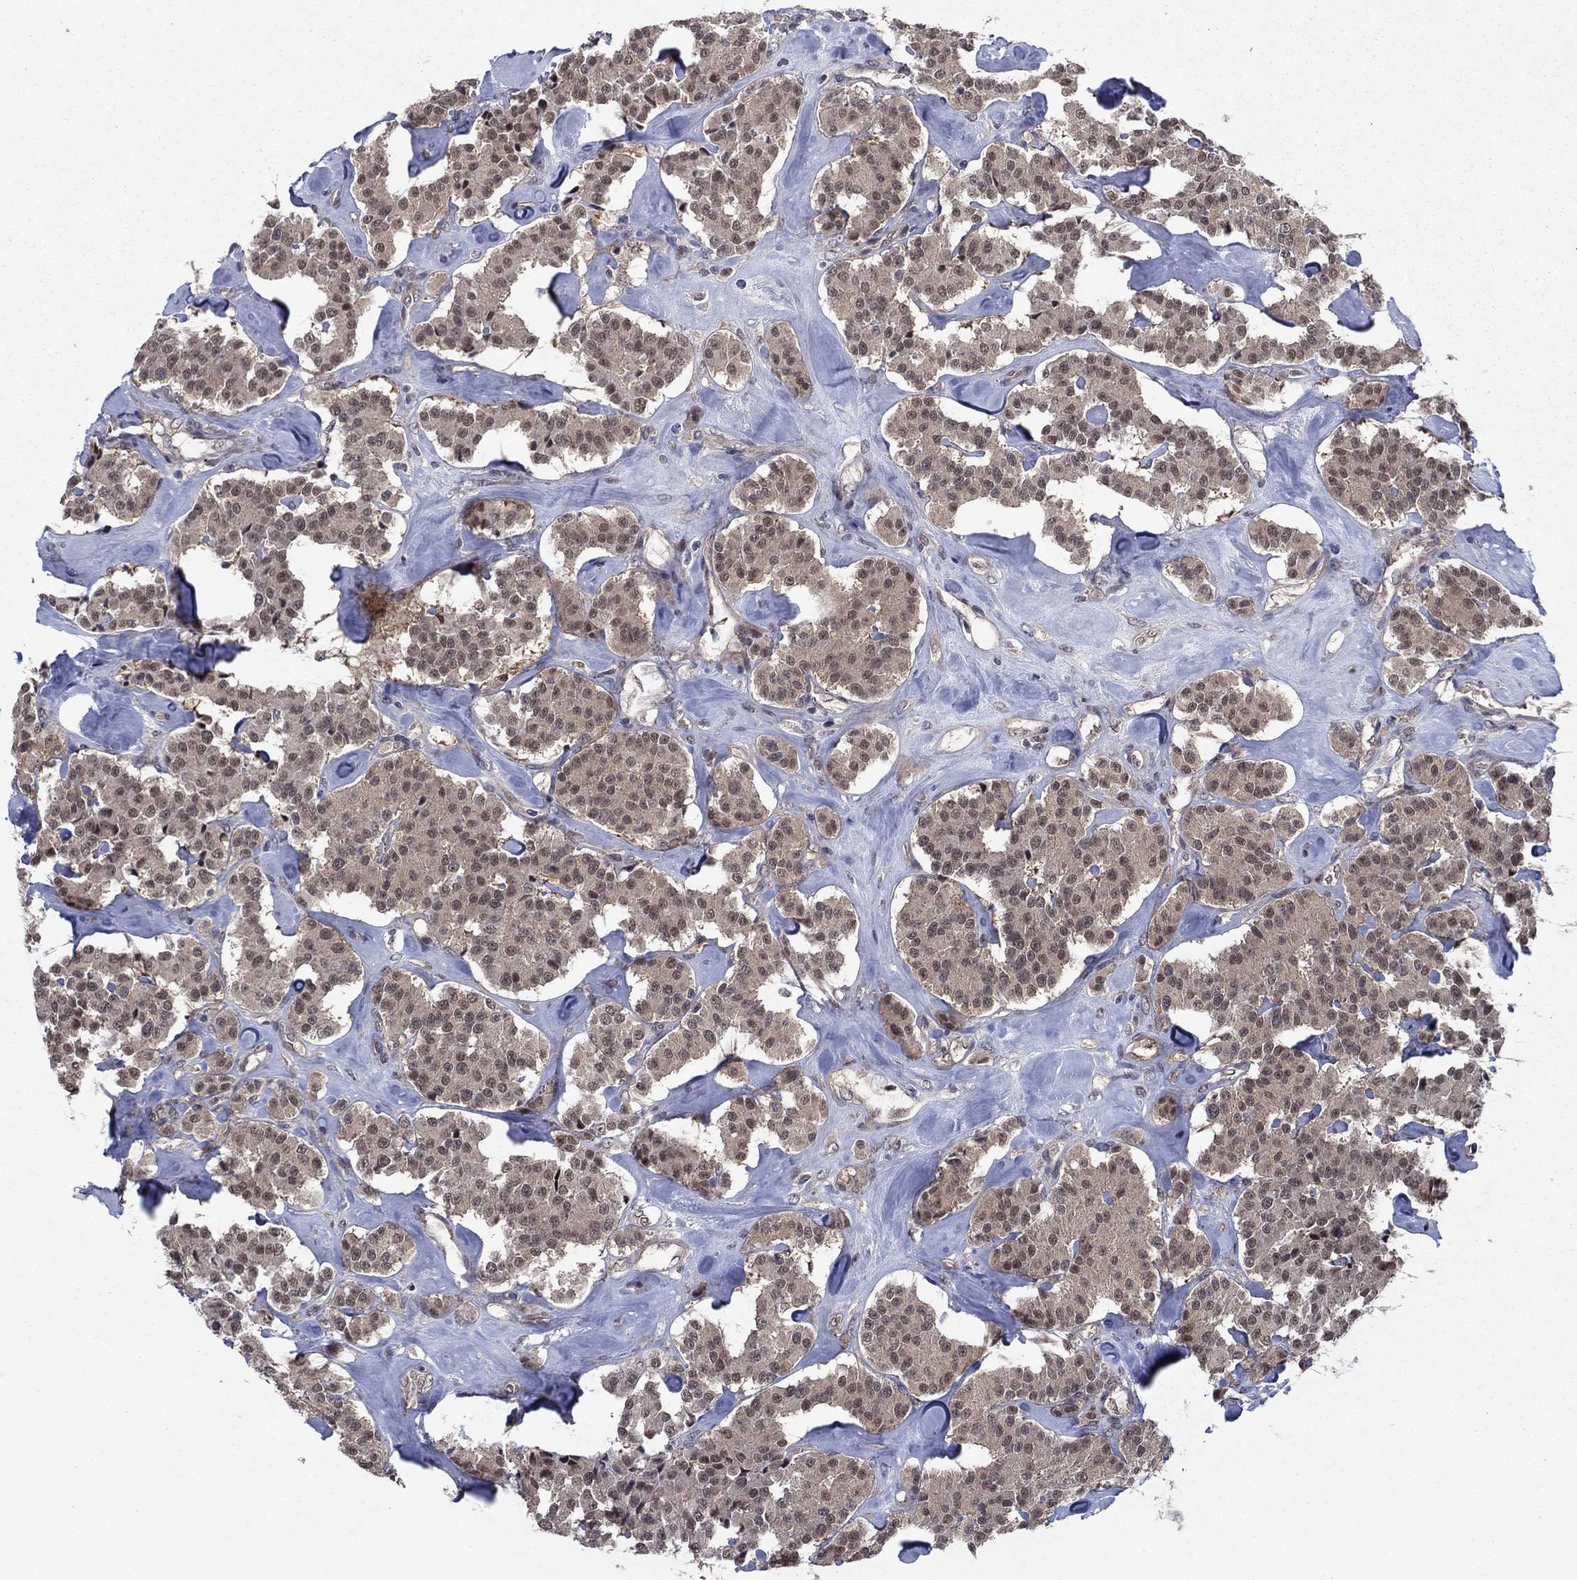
{"staining": {"intensity": "weak", "quantity": ">75%", "location": "cytoplasmic/membranous"}, "tissue": "carcinoid", "cell_type": "Tumor cells", "image_type": "cancer", "snomed": [{"axis": "morphology", "description": "Carcinoid, malignant, NOS"}, {"axis": "topography", "description": "Pancreas"}], "caption": "IHC photomicrograph of malignant carcinoid stained for a protein (brown), which demonstrates low levels of weak cytoplasmic/membranous positivity in approximately >75% of tumor cells.", "gene": "PSMC1", "patient": {"sex": "male", "age": 41}}